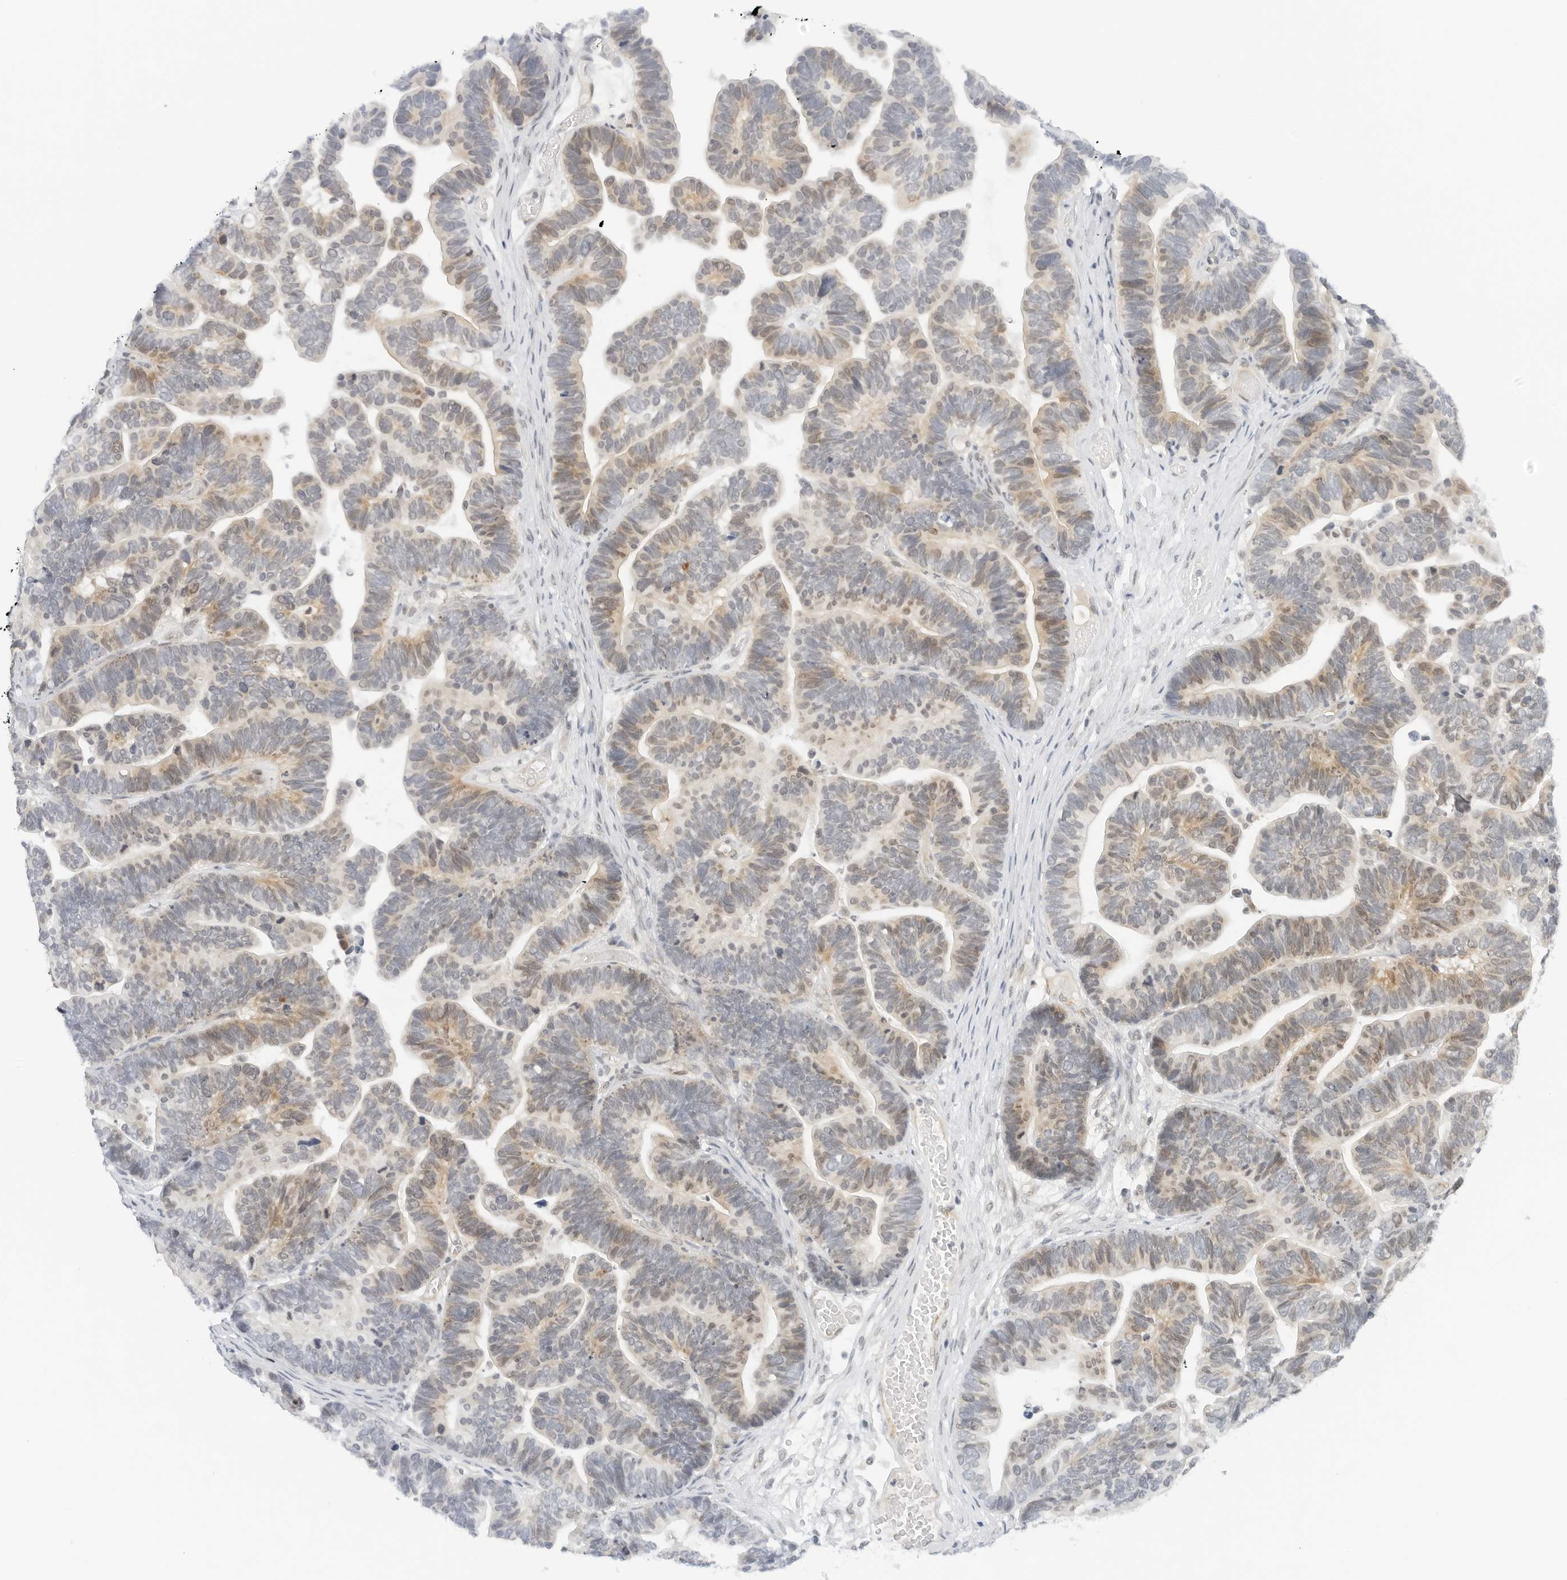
{"staining": {"intensity": "weak", "quantity": "25%-75%", "location": "cytoplasmic/membranous"}, "tissue": "ovarian cancer", "cell_type": "Tumor cells", "image_type": "cancer", "snomed": [{"axis": "morphology", "description": "Cystadenocarcinoma, serous, NOS"}, {"axis": "topography", "description": "Ovary"}], "caption": "Tumor cells display low levels of weak cytoplasmic/membranous expression in about 25%-75% of cells in ovarian cancer (serous cystadenocarcinoma).", "gene": "NEO1", "patient": {"sex": "female", "age": 56}}